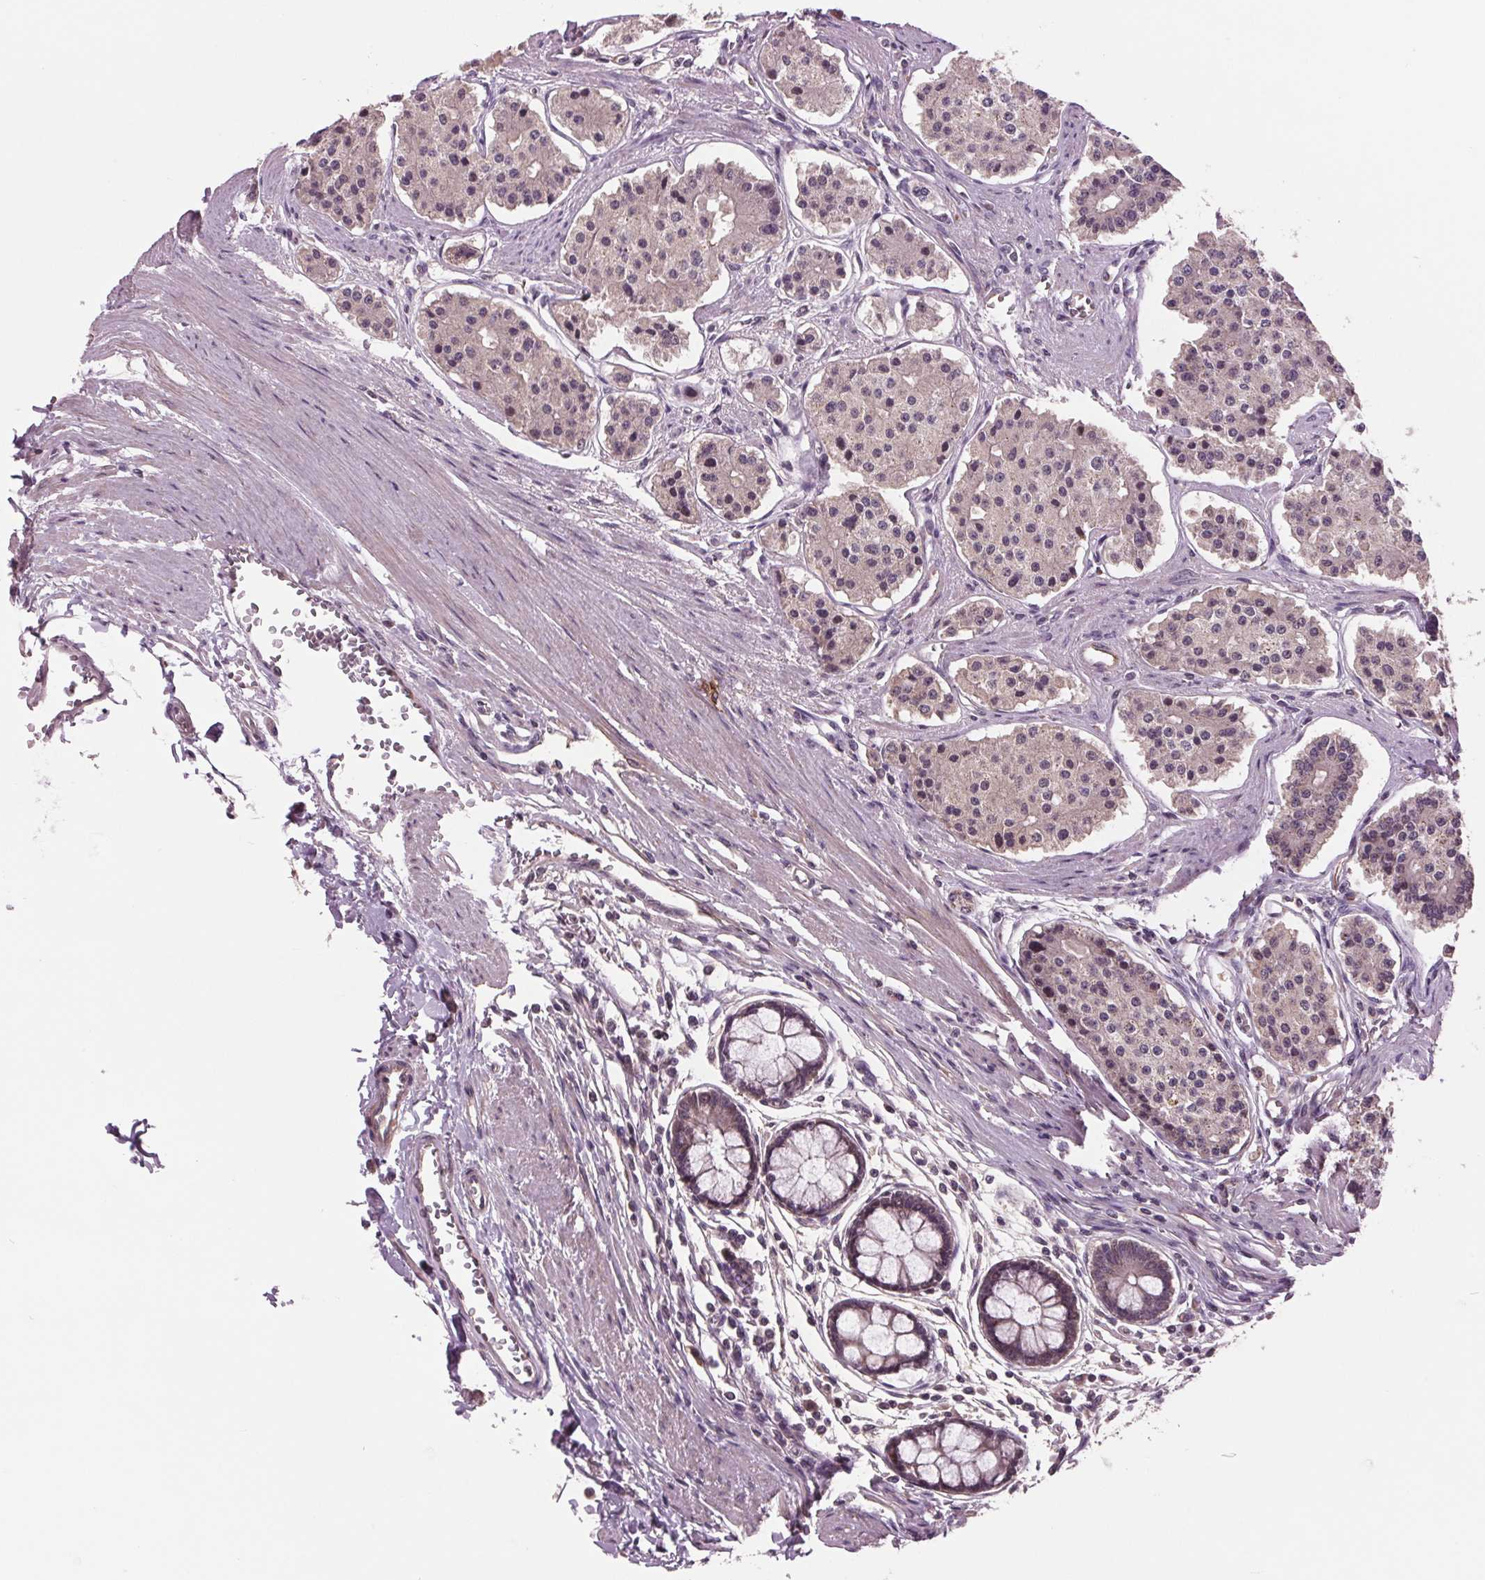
{"staining": {"intensity": "negative", "quantity": "none", "location": "none"}, "tissue": "carcinoid", "cell_type": "Tumor cells", "image_type": "cancer", "snomed": [{"axis": "morphology", "description": "Carcinoid, malignant, NOS"}, {"axis": "topography", "description": "Small intestine"}], "caption": "Tumor cells show no significant positivity in carcinoid (malignant).", "gene": "MAPK8", "patient": {"sex": "female", "age": 65}}